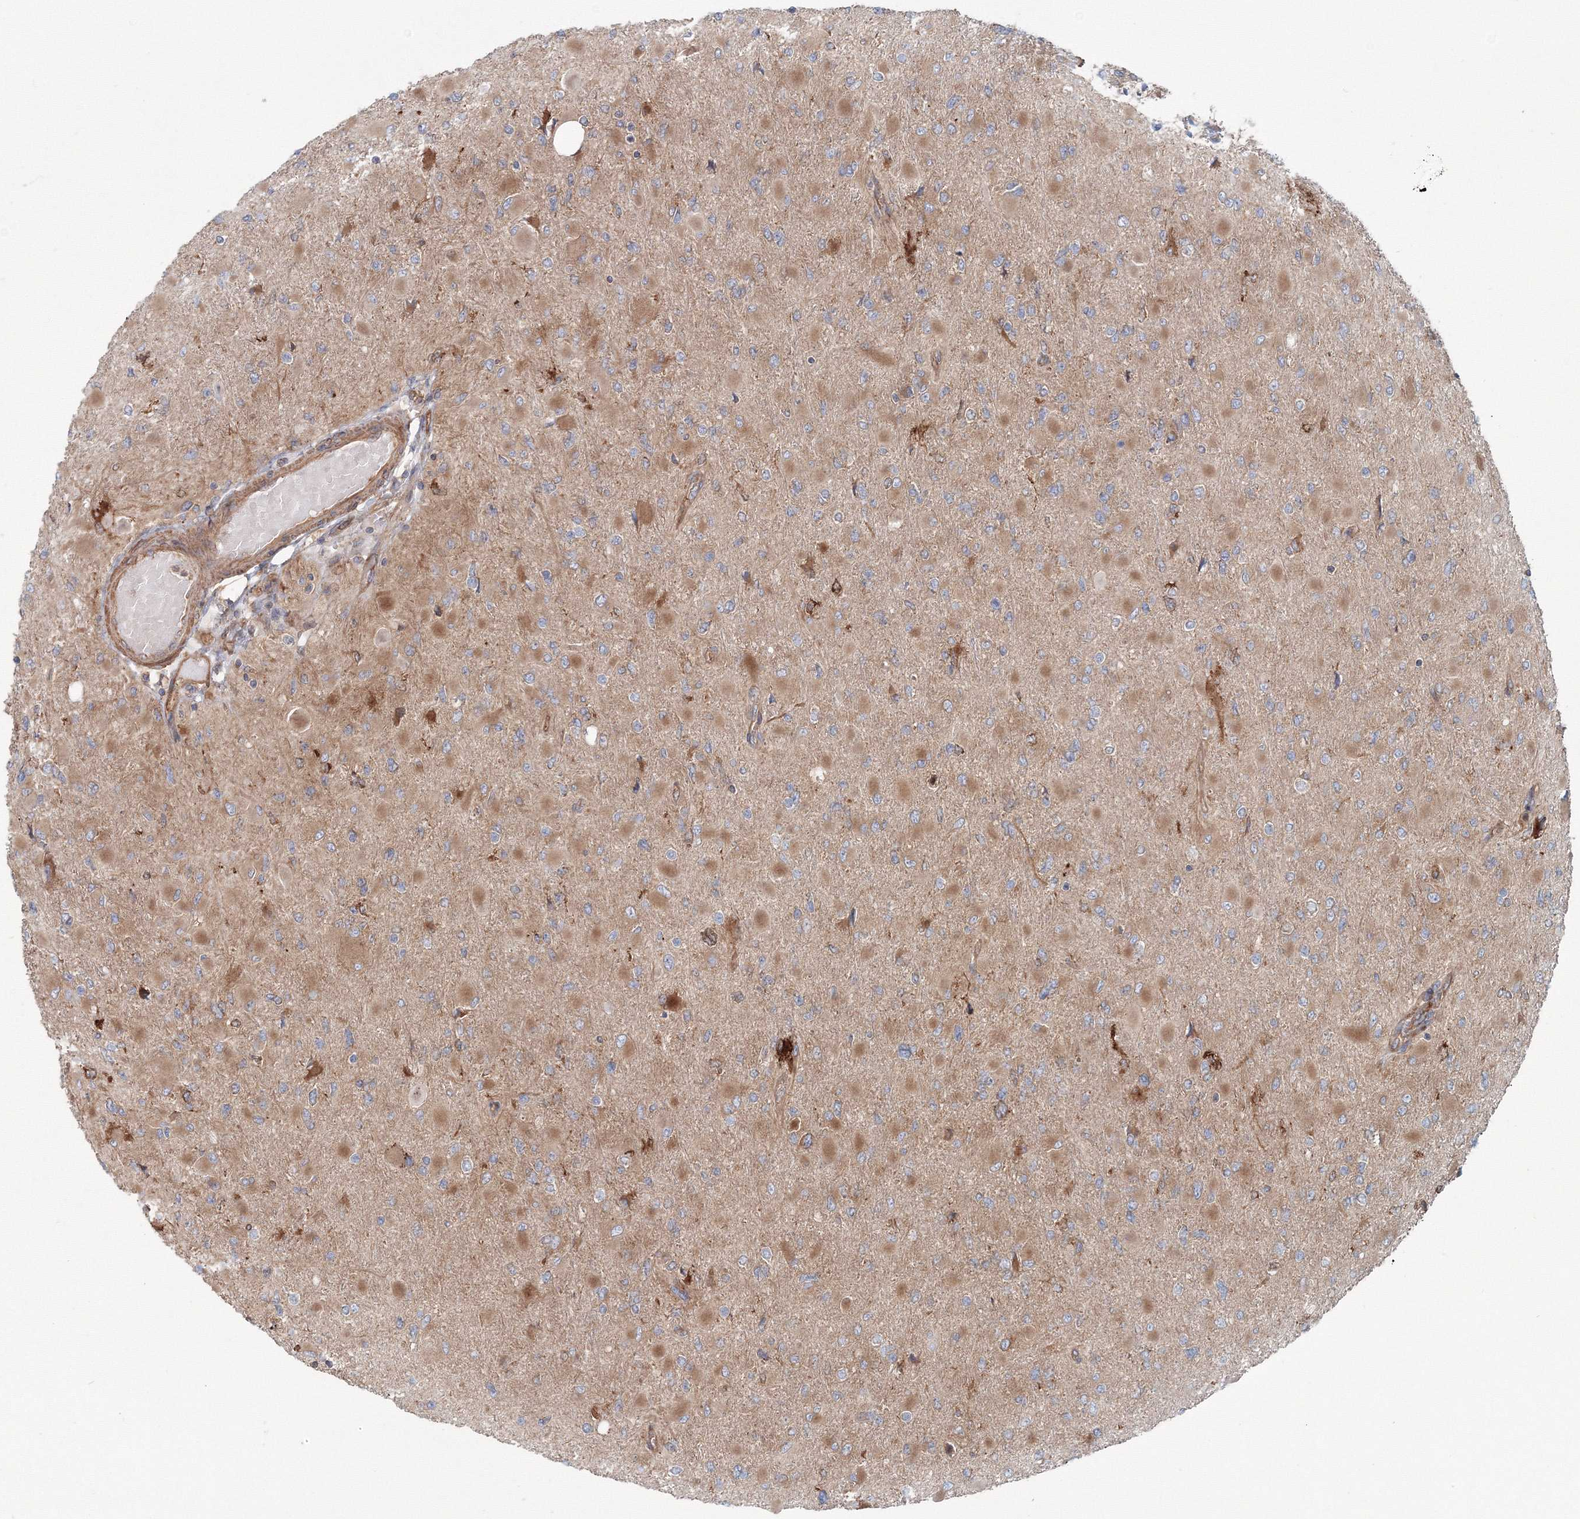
{"staining": {"intensity": "moderate", "quantity": "<25%", "location": "cytoplasmic/membranous"}, "tissue": "glioma", "cell_type": "Tumor cells", "image_type": "cancer", "snomed": [{"axis": "morphology", "description": "Glioma, malignant, High grade"}, {"axis": "topography", "description": "Cerebral cortex"}], "caption": "Immunohistochemical staining of glioma shows low levels of moderate cytoplasmic/membranous staining in about <25% of tumor cells. (Stains: DAB in brown, nuclei in blue, Microscopy: brightfield microscopy at high magnification).", "gene": "EXOC1", "patient": {"sex": "female", "age": 36}}